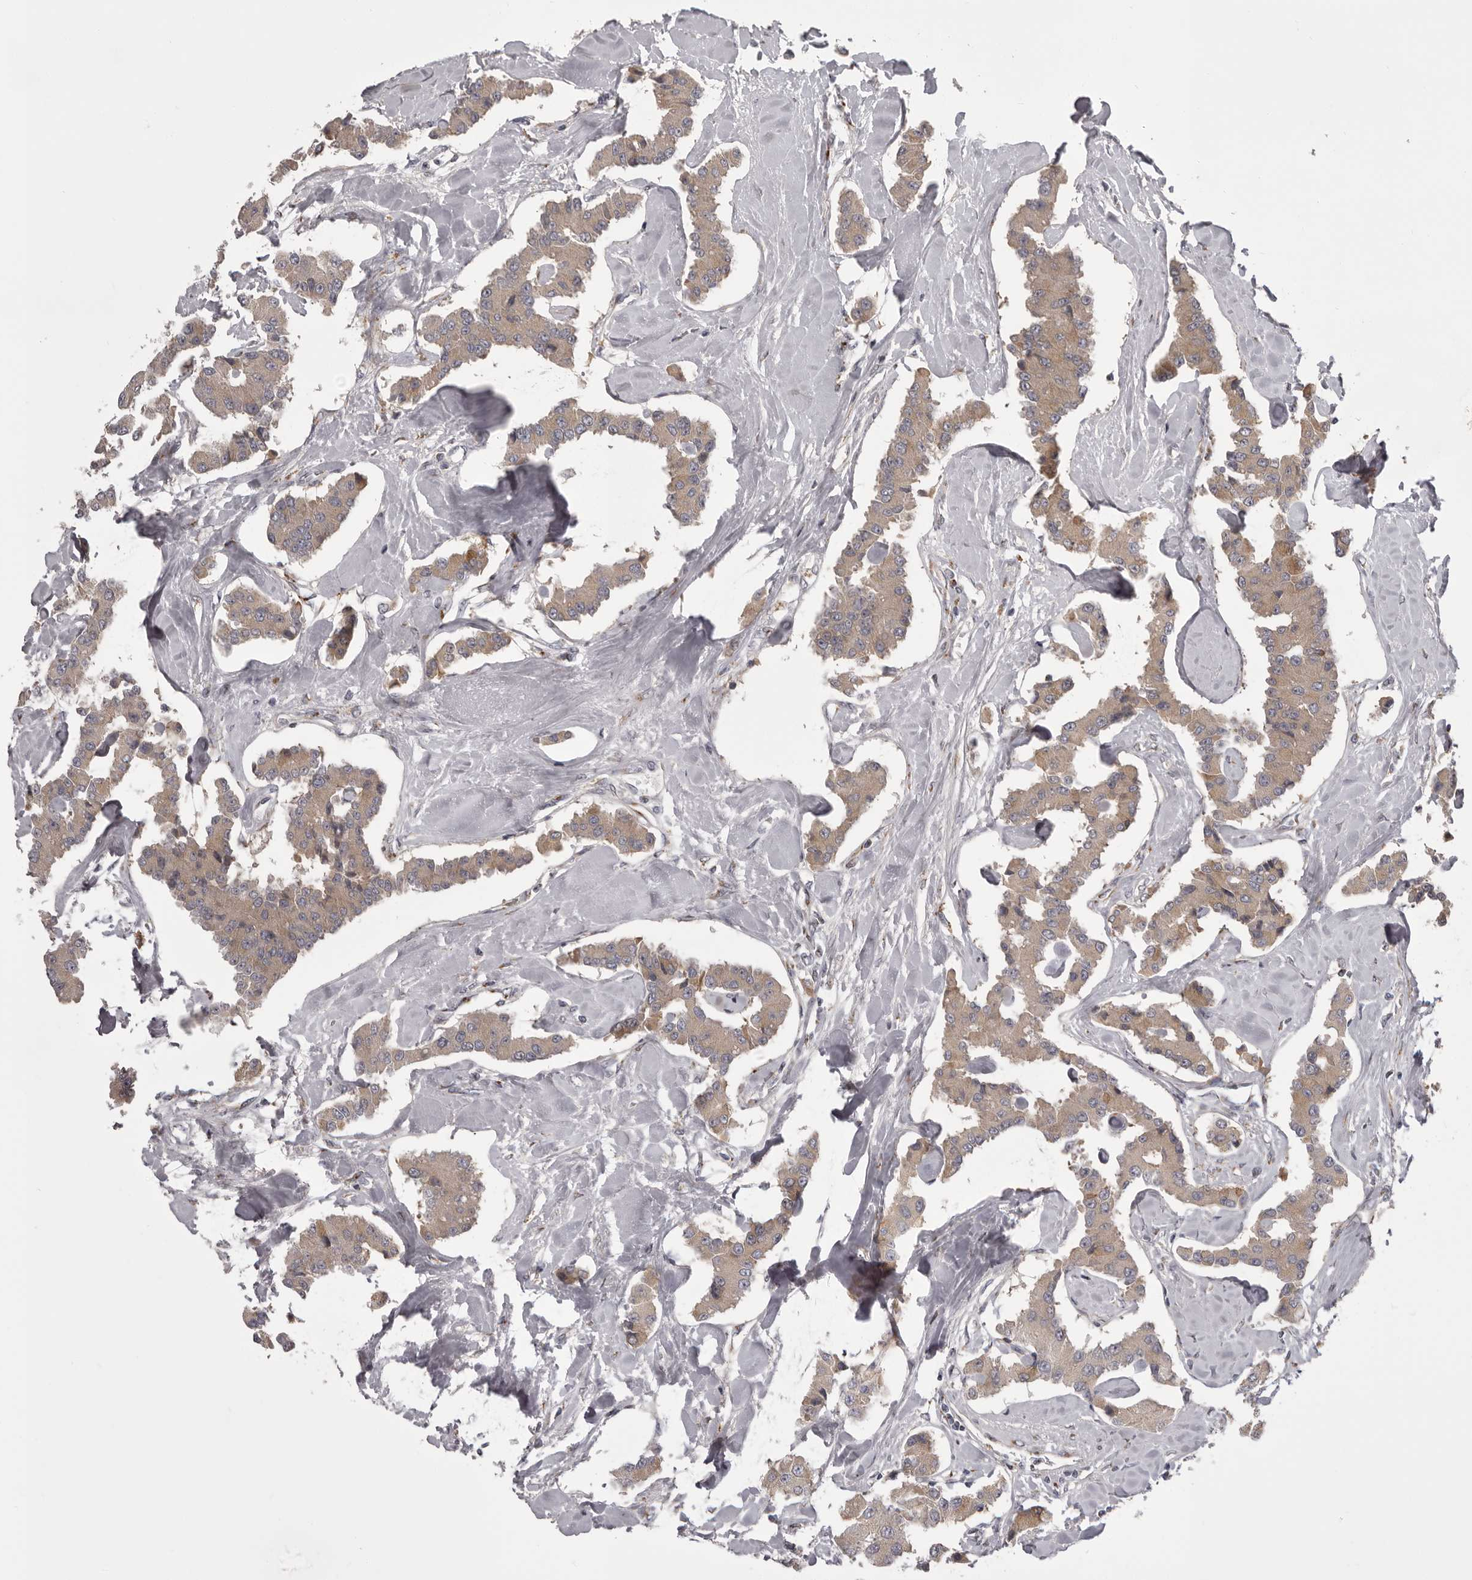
{"staining": {"intensity": "weak", "quantity": ">75%", "location": "cytoplasmic/membranous"}, "tissue": "carcinoid", "cell_type": "Tumor cells", "image_type": "cancer", "snomed": [{"axis": "morphology", "description": "Carcinoid, malignant, NOS"}, {"axis": "topography", "description": "Pancreas"}], "caption": "A photomicrograph of human carcinoid stained for a protein demonstrates weak cytoplasmic/membranous brown staining in tumor cells. (DAB = brown stain, brightfield microscopy at high magnification).", "gene": "WDR47", "patient": {"sex": "male", "age": 41}}